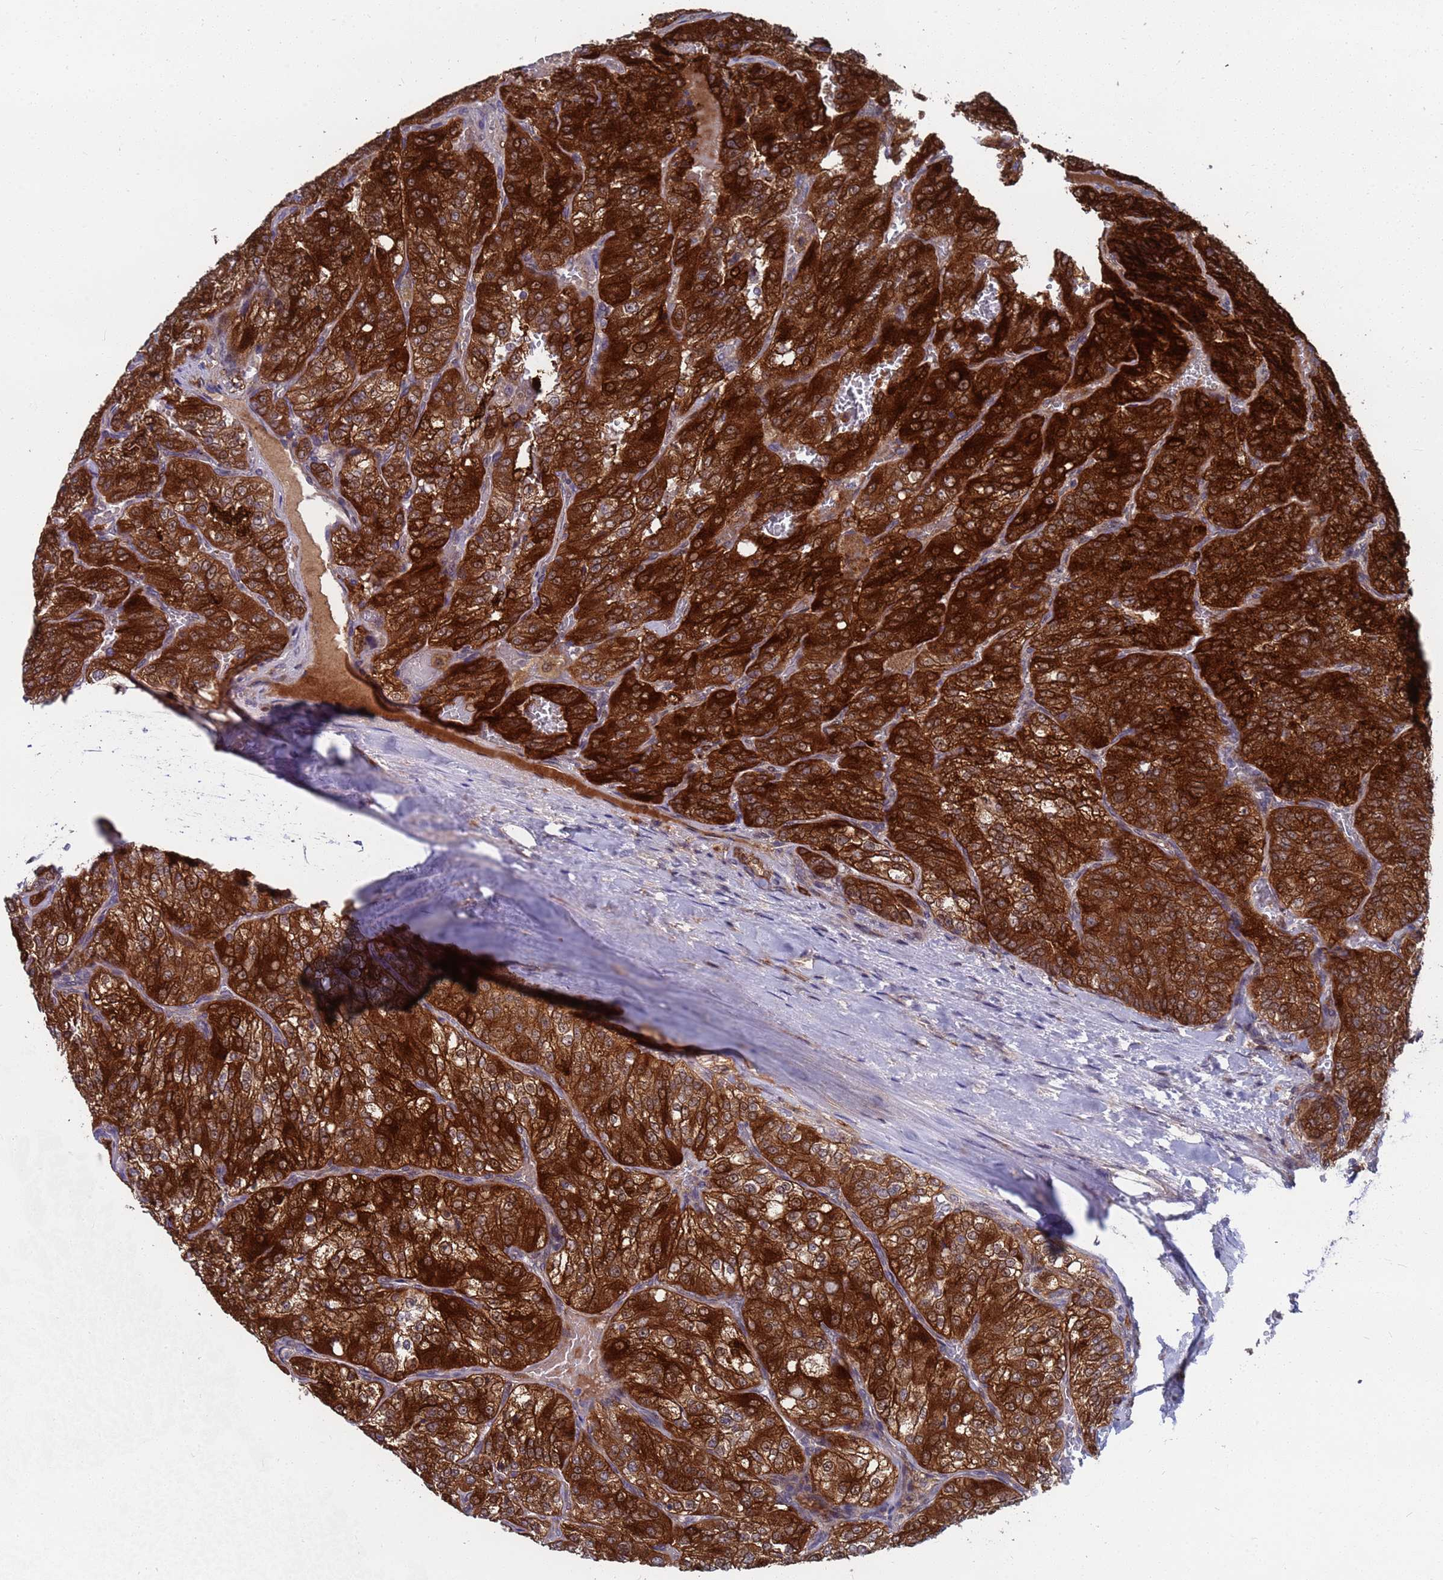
{"staining": {"intensity": "strong", "quantity": ">75%", "location": "cytoplasmic/membranous"}, "tissue": "renal cancer", "cell_type": "Tumor cells", "image_type": "cancer", "snomed": [{"axis": "morphology", "description": "Adenocarcinoma, NOS"}, {"axis": "topography", "description": "Kidney"}], "caption": "A high-resolution micrograph shows IHC staining of renal adenocarcinoma, which shows strong cytoplasmic/membranous positivity in approximately >75% of tumor cells.", "gene": "TMBIM6", "patient": {"sex": "female", "age": 63}}